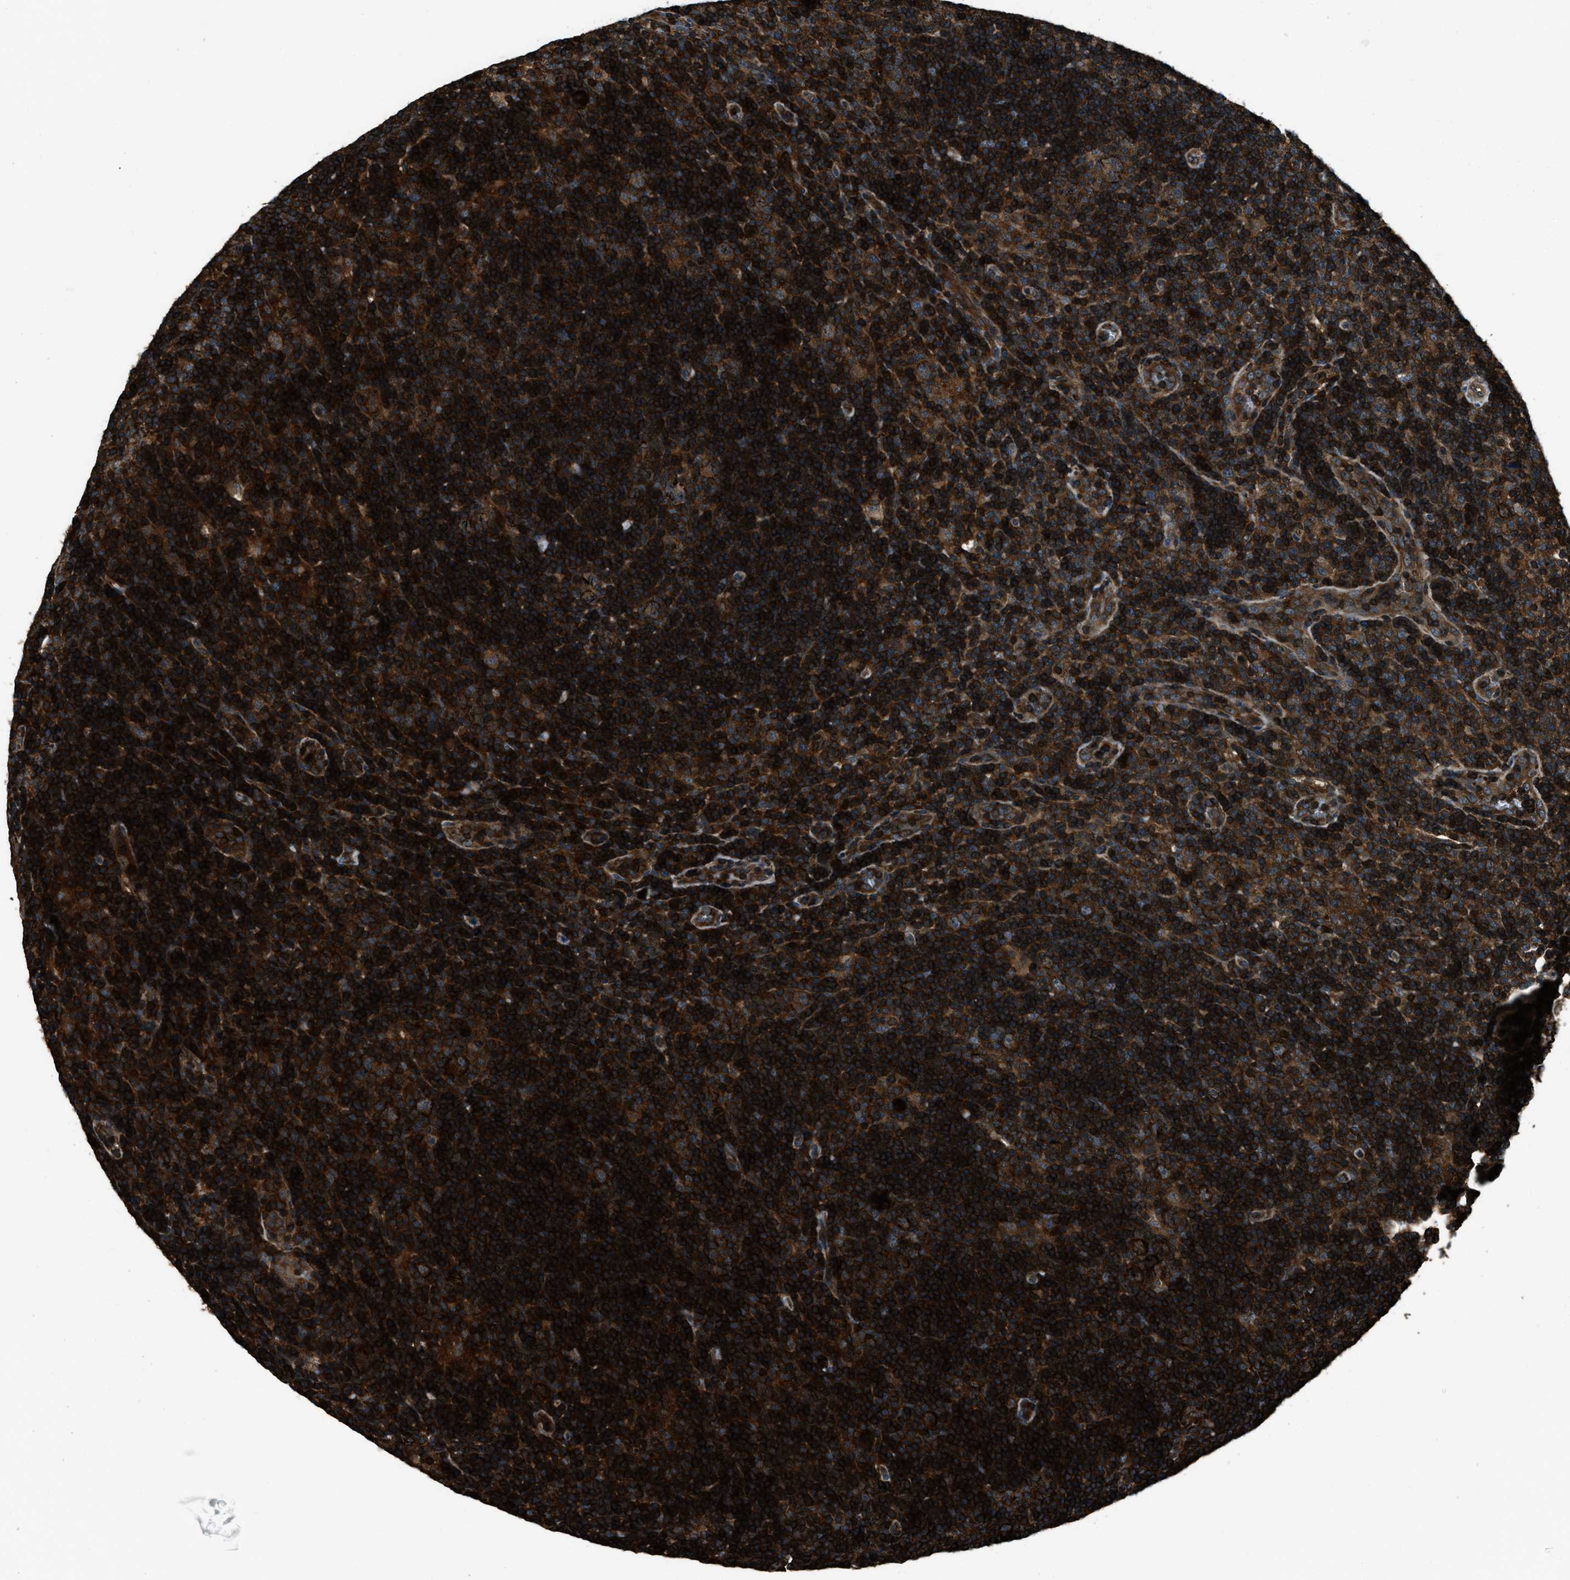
{"staining": {"intensity": "moderate", "quantity": ">75%", "location": "cytoplasmic/membranous"}, "tissue": "lymphoma", "cell_type": "Tumor cells", "image_type": "cancer", "snomed": [{"axis": "morphology", "description": "Hodgkin's disease, NOS"}, {"axis": "topography", "description": "Lymph node"}], "caption": "This photomicrograph displays Hodgkin's disease stained with immunohistochemistry (IHC) to label a protein in brown. The cytoplasmic/membranous of tumor cells show moderate positivity for the protein. Nuclei are counter-stained blue.", "gene": "SNX30", "patient": {"sex": "female", "age": 57}}